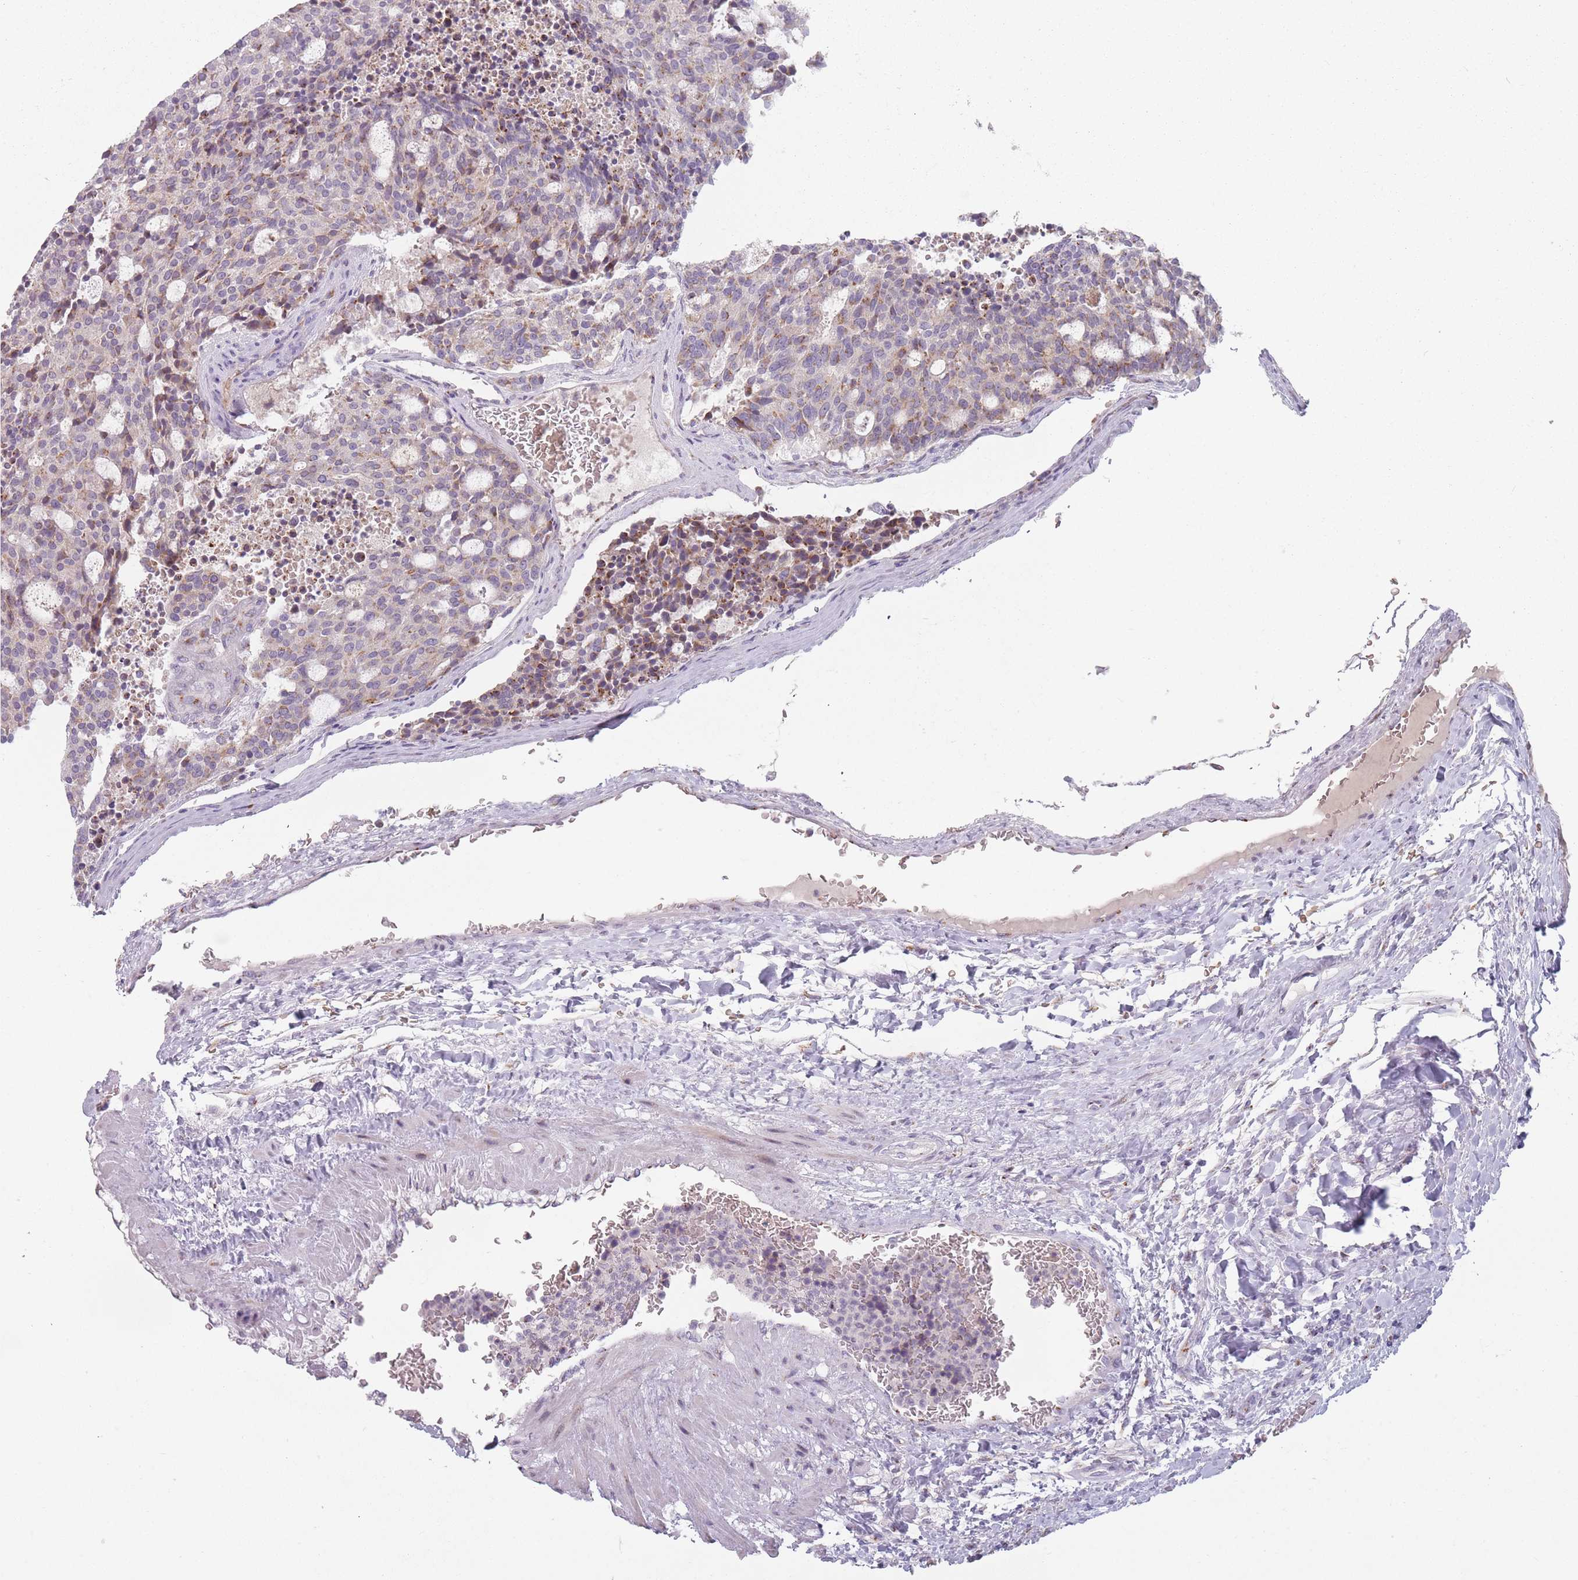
{"staining": {"intensity": "weak", "quantity": "<25%", "location": "cytoplasmic/membranous"}, "tissue": "carcinoid", "cell_type": "Tumor cells", "image_type": "cancer", "snomed": [{"axis": "morphology", "description": "Carcinoid, malignant, NOS"}, {"axis": "topography", "description": "Pancreas"}], "caption": "Immunohistochemistry micrograph of neoplastic tissue: human carcinoid stained with DAB (3,3'-diaminobenzidine) displays no significant protein expression in tumor cells.", "gene": "MAN1B1", "patient": {"sex": "female", "age": 54}}